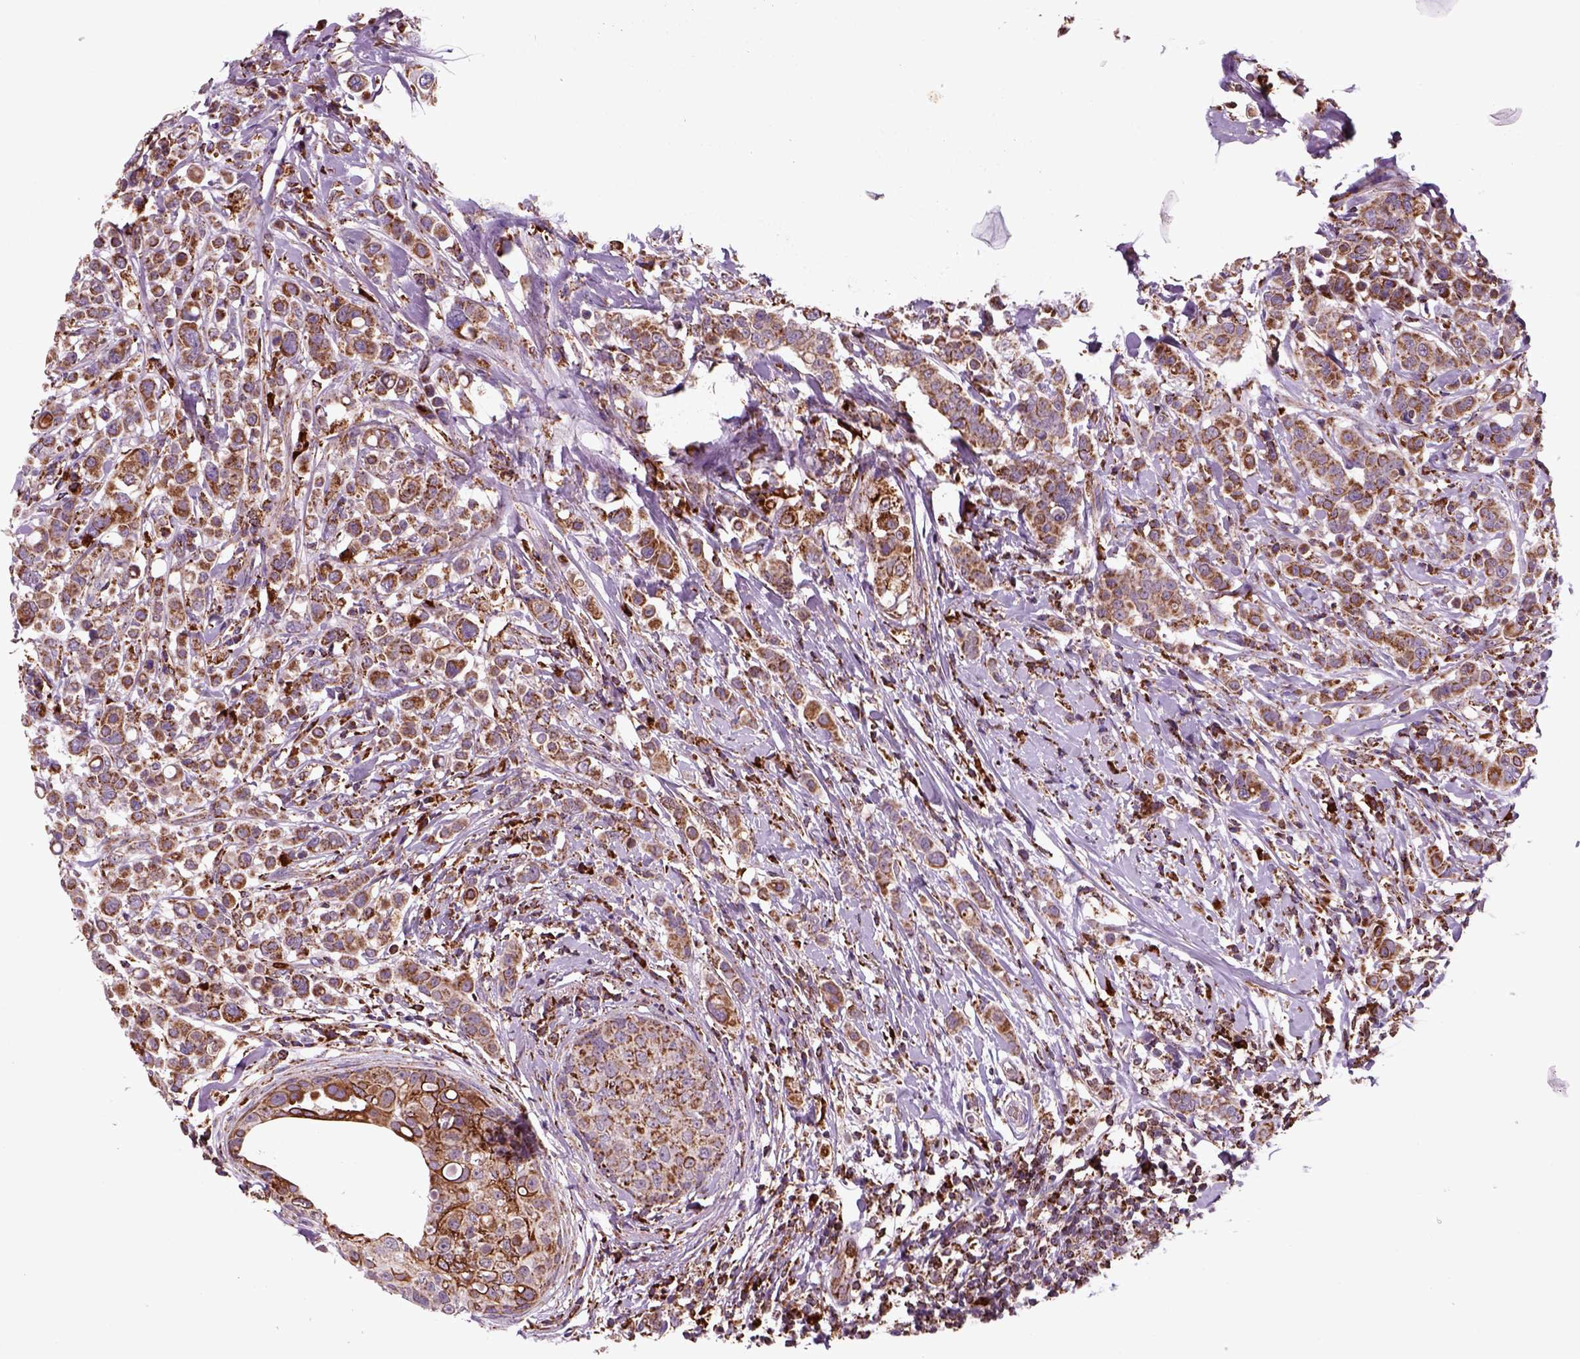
{"staining": {"intensity": "moderate", "quantity": ">75%", "location": "cytoplasmic/membranous"}, "tissue": "breast cancer", "cell_type": "Tumor cells", "image_type": "cancer", "snomed": [{"axis": "morphology", "description": "Duct carcinoma"}, {"axis": "topography", "description": "Breast"}], "caption": "Immunohistochemical staining of human intraductal carcinoma (breast) displays medium levels of moderate cytoplasmic/membranous protein positivity in approximately >75% of tumor cells.", "gene": "NUDT16L1", "patient": {"sex": "female", "age": 27}}